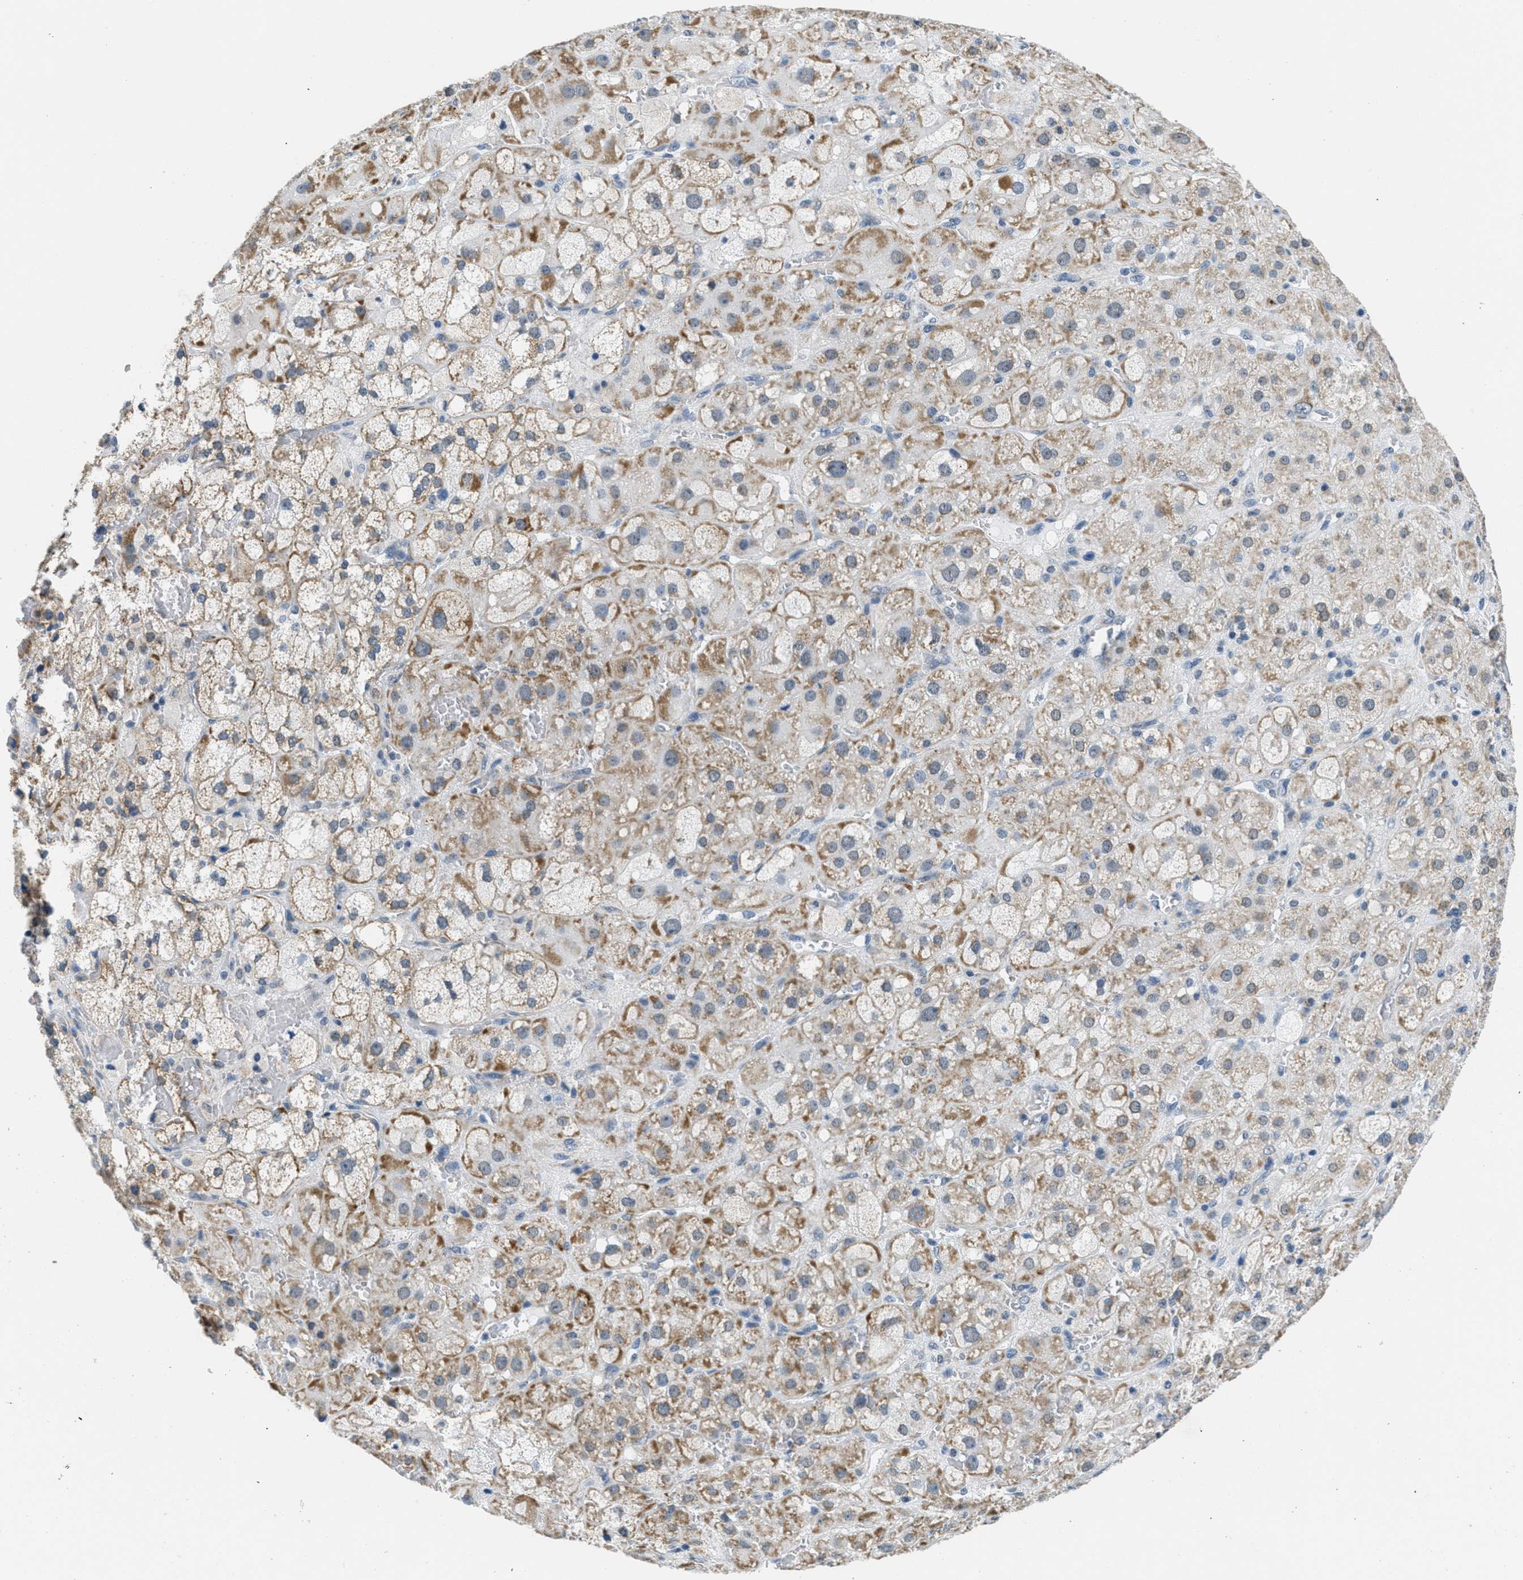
{"staining": {"intensity": "moderate", "quantity": "25%-75%", "location": "cytoplasmic/membranous"}, "tissue": "adrenal gland", "cell_type": "Glandular cells", "image_type": "normal", "snomed": [{"axis": "morphology", "description": "Normal tissue, NOS"}, {"axis": "topography", "description": "Adrenal gland"}], "caption": "Immunohistochemistry staining of normal adrenal gland, which demonstrates medium levels of moderate cytoplasmic/membranous expression in approximately 25%-75% of glandular cells indicating moderate cytoplasmic/membranous protein staining. The staining was performed using DAB (brown) for protein detection and nuclei were counterstained in hematoxylin (blue).", "gene": "TOMM70", "patient": {"sex": "female", "age": 47}}